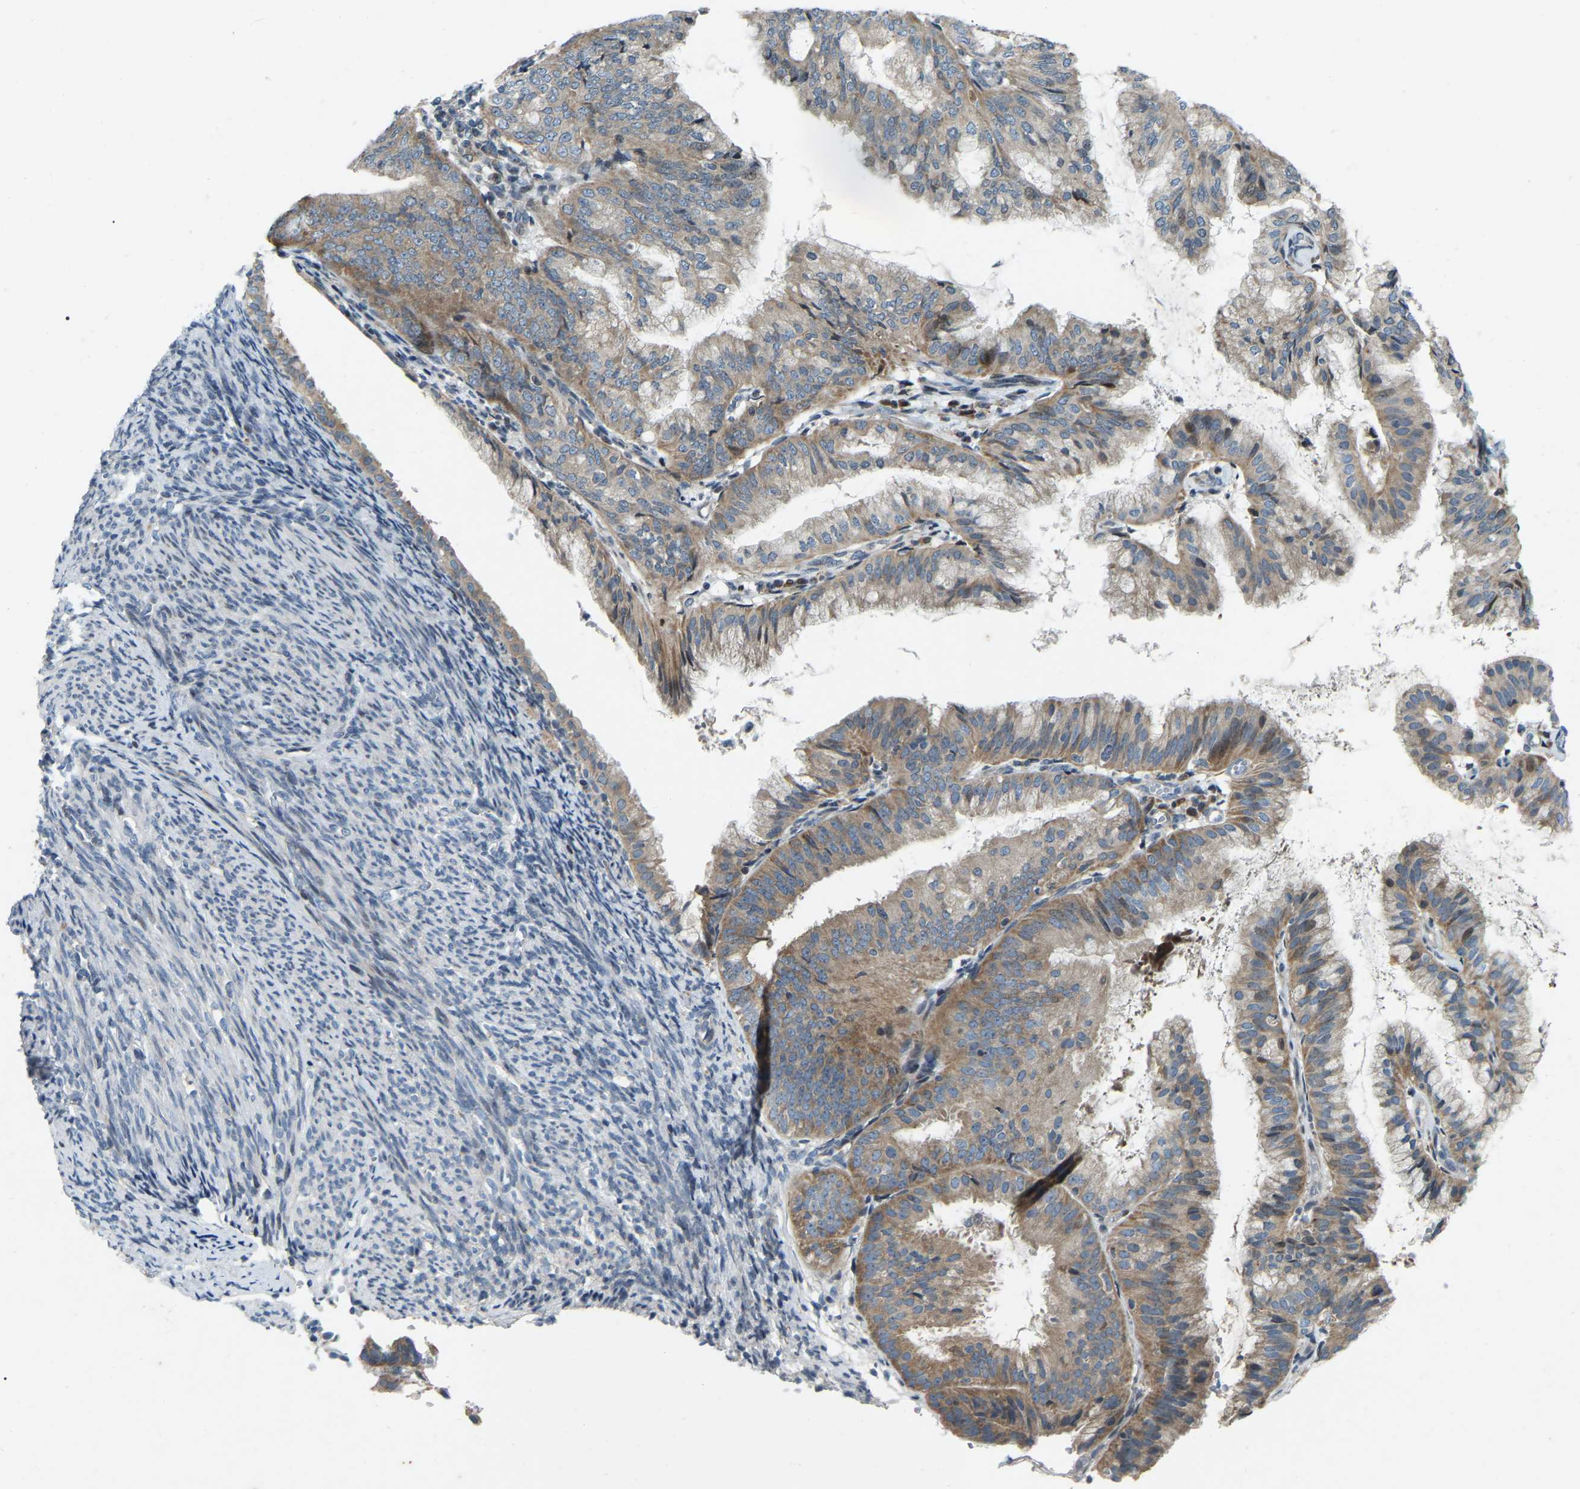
{"staining": {"intensity": "moderate", "quantity": ">75%", "location": "cytoplasmic/membranous"}, "tissue": "endometrial cancer", "cell_type": "Tumor cells", "image_type": "cancer", "snomed": [{"axis": "morphology", "description": "Adenocarcinoma, NOS"}, {"axis": "topography", "description": "Endometrium"}], "caption": "High-power microscopy captured an immunohistochemistry (IHC) micrograph of endometrial adenocarcinoma, revealing moderate cytoplasmic/membranous staining in approximately >75% of tumor cells.", "gene": "PARL", "patient": {"sex": "female", "age": 63}}